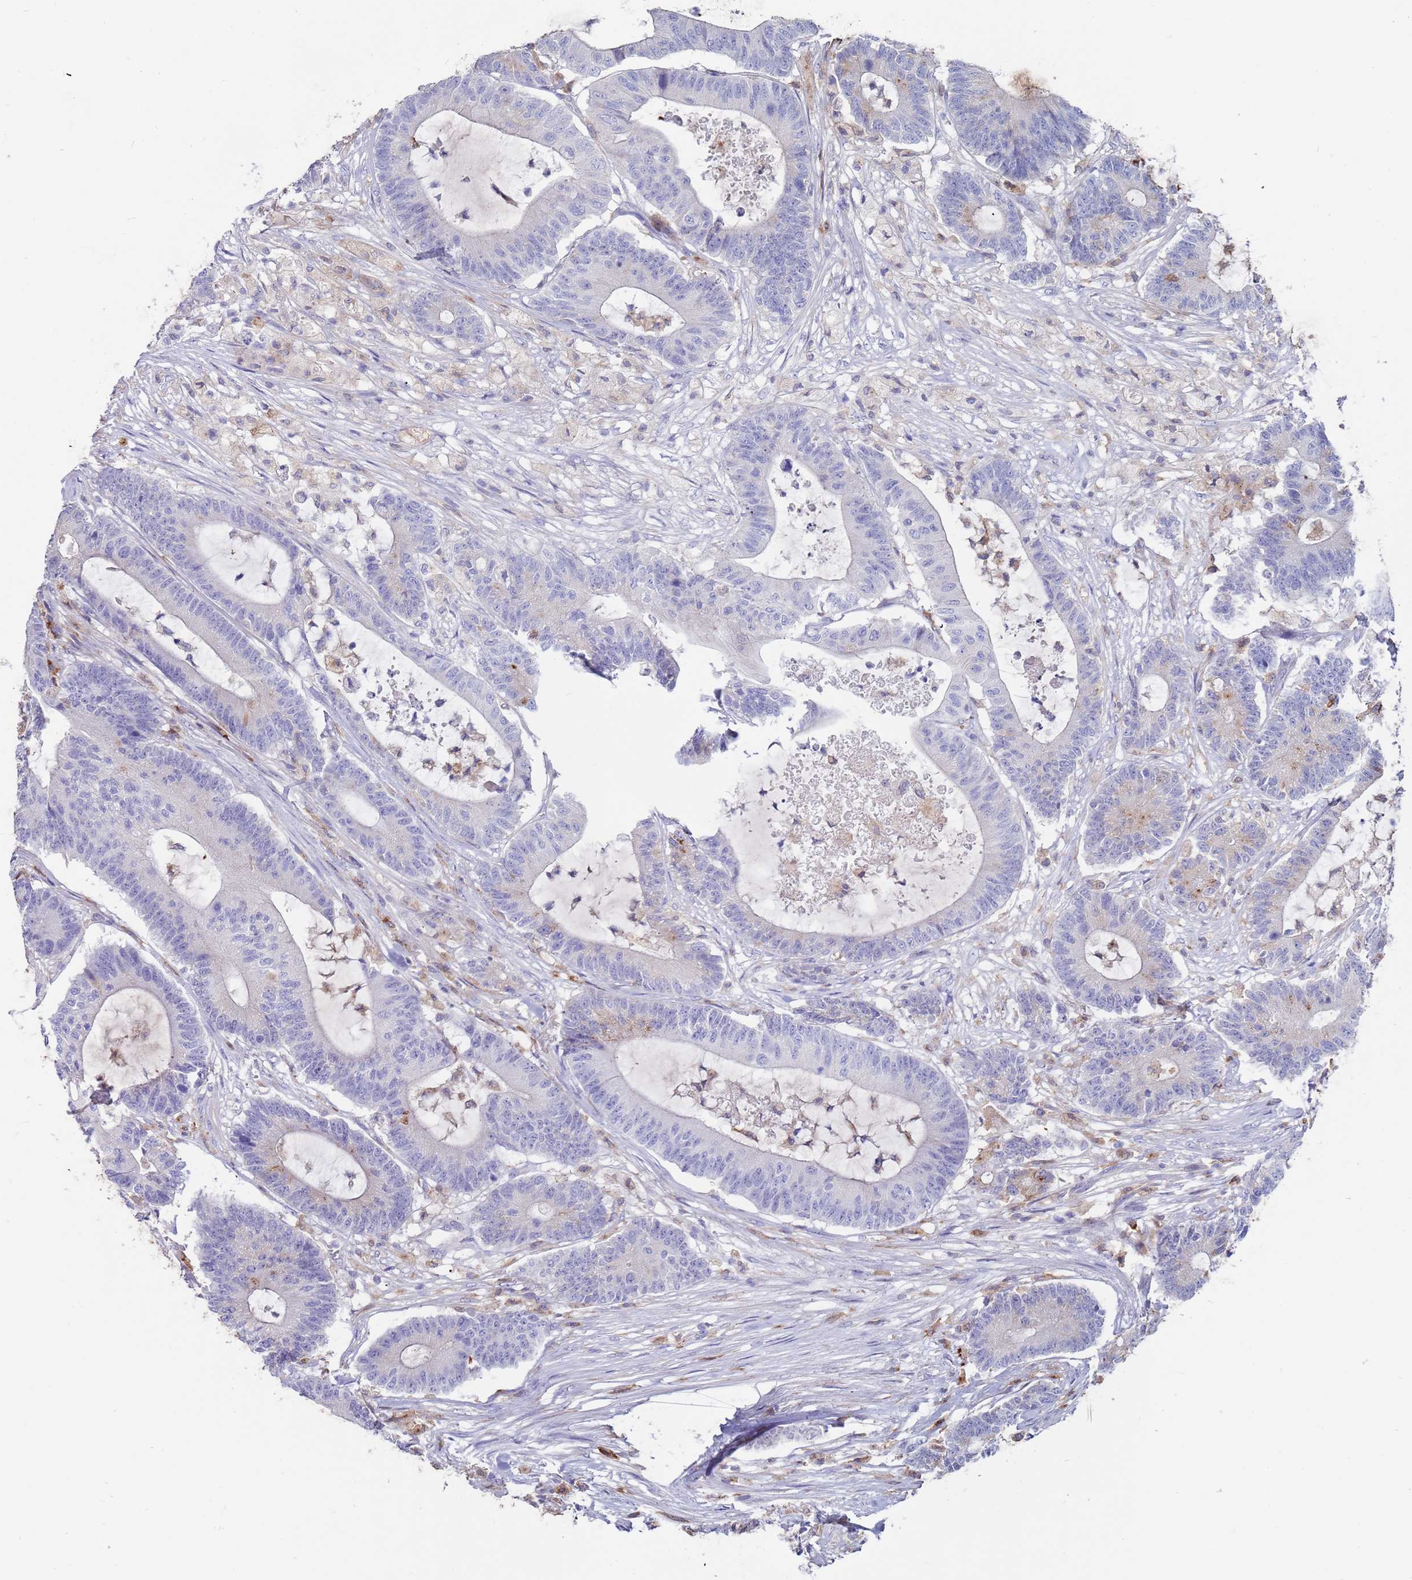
{"staining": {"intensity": "negative", "quantity": "none", "location": "none"}, "tissue": "colorectal cancer", "cell_type": "Tumor cells", "image_type": "cancer", "snomed": [{"axis": "morphology", "description": "Adenocarcinoma, NOS"}, {"axis": "topography", "description": "Colon"}], "caption": "Immunohistochemistry photomicrograph of adenocarcinoma (colorectal) stained for a protein (brown), which exhibits no expression in tumor cells.", "gene": "GREB1L", "patient": {"sex": "female", "age": 84}}